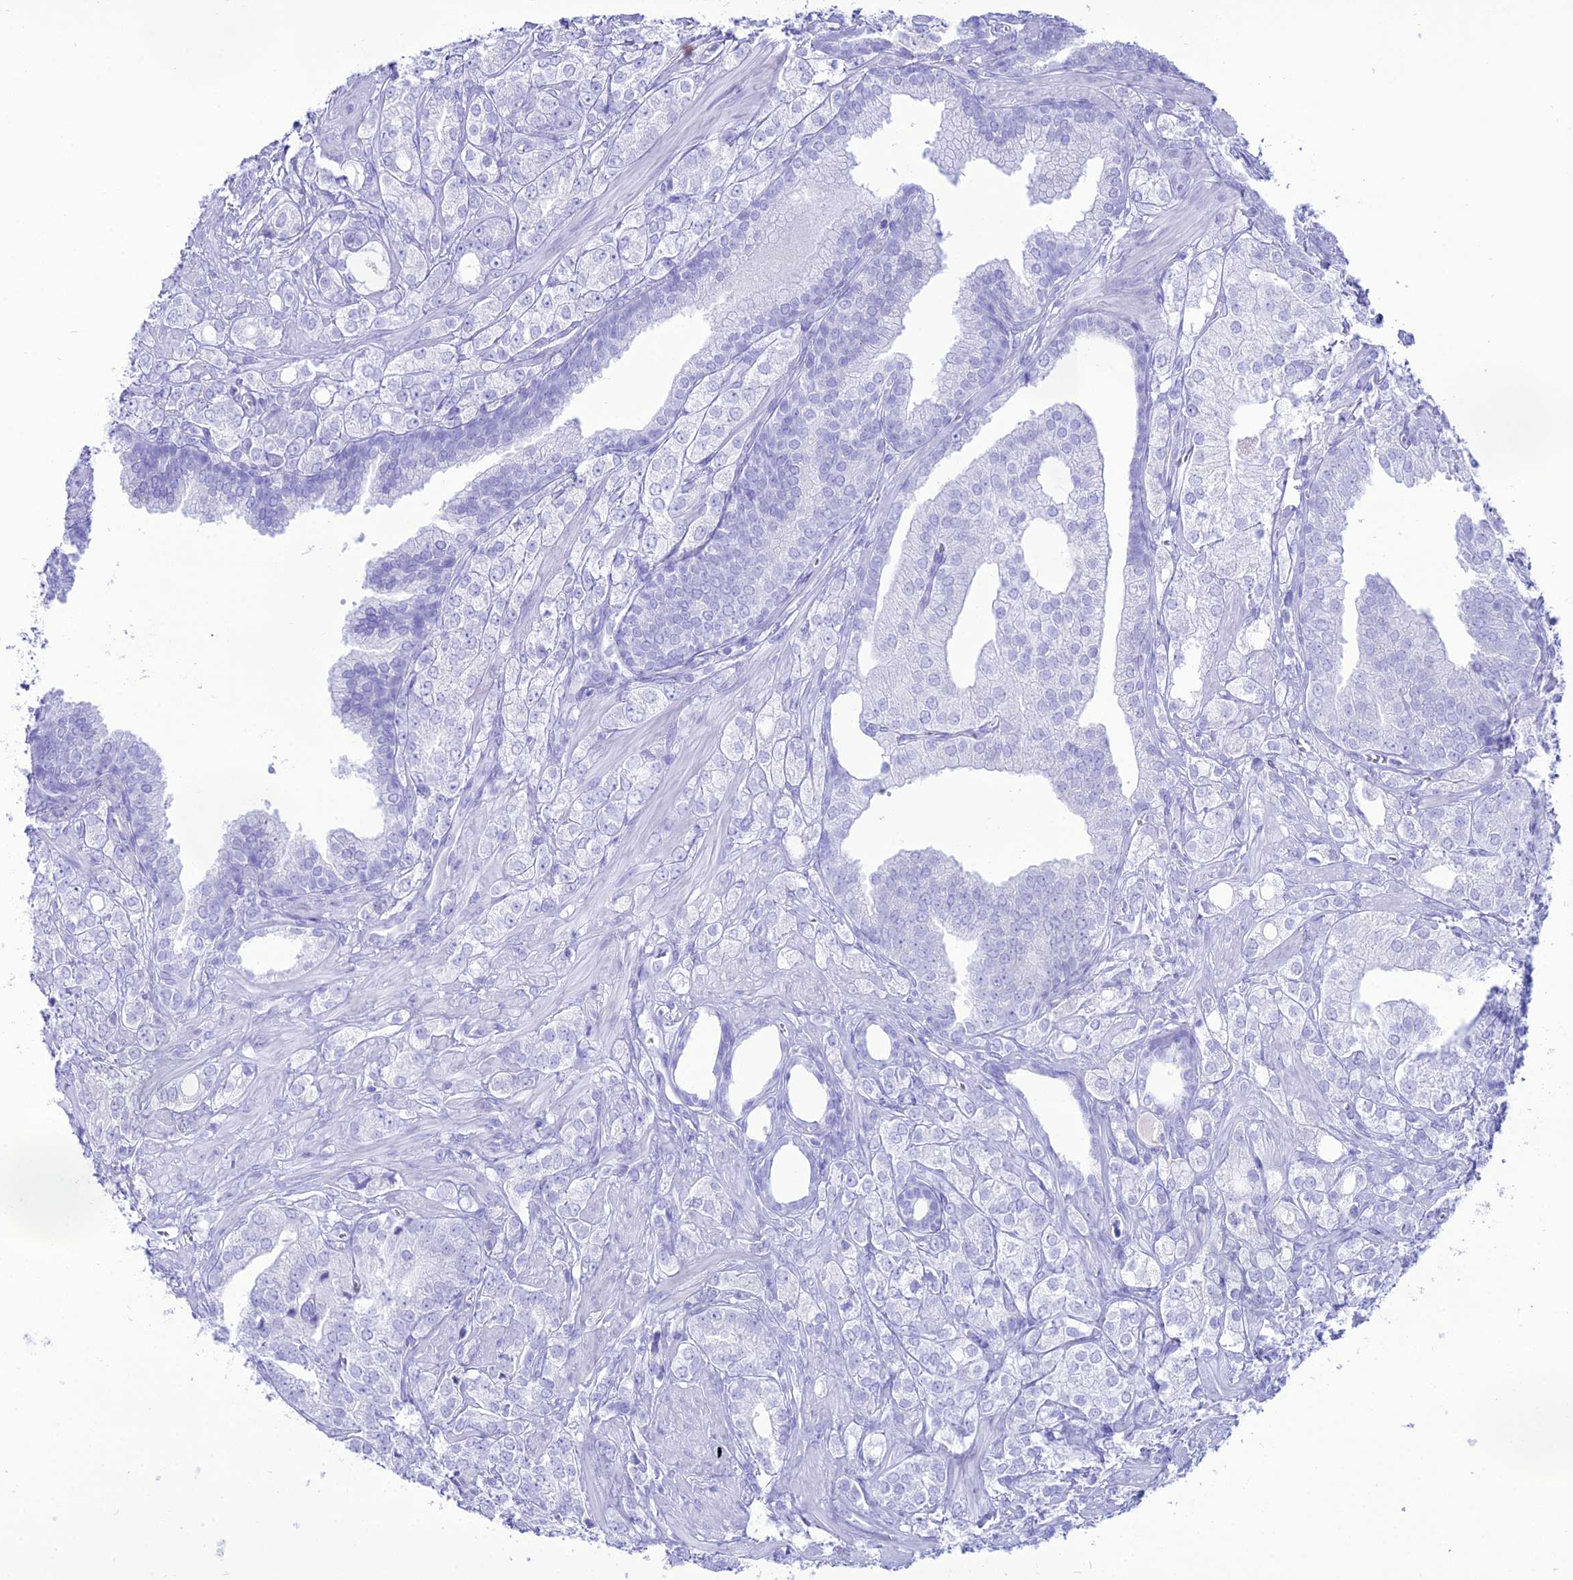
{"staining": {"intensity": "negative", "quantity": "none", "location": "none"}, "tissue": "prostate cancer", "cell_type": "Tumor cells", "image_type": "cancer", "snomed": [{"axis": "morphology", "description": "Adenocarcinoma, High grade"}, {"axis": "topography", "description": "Prostate"}], "caption": "The photomicrograph reveals no significant expression in tumor cells of adenocarcinoma (high-grade) (prostate). Brightfield microscopy of IHC stained with DAB (3,3'-diaminobenzidine) (brown) and hematoxylin (blue), captured at high magnification.", "gene": "PNMA5", "patient": {"sex": "male", "age": 50}}